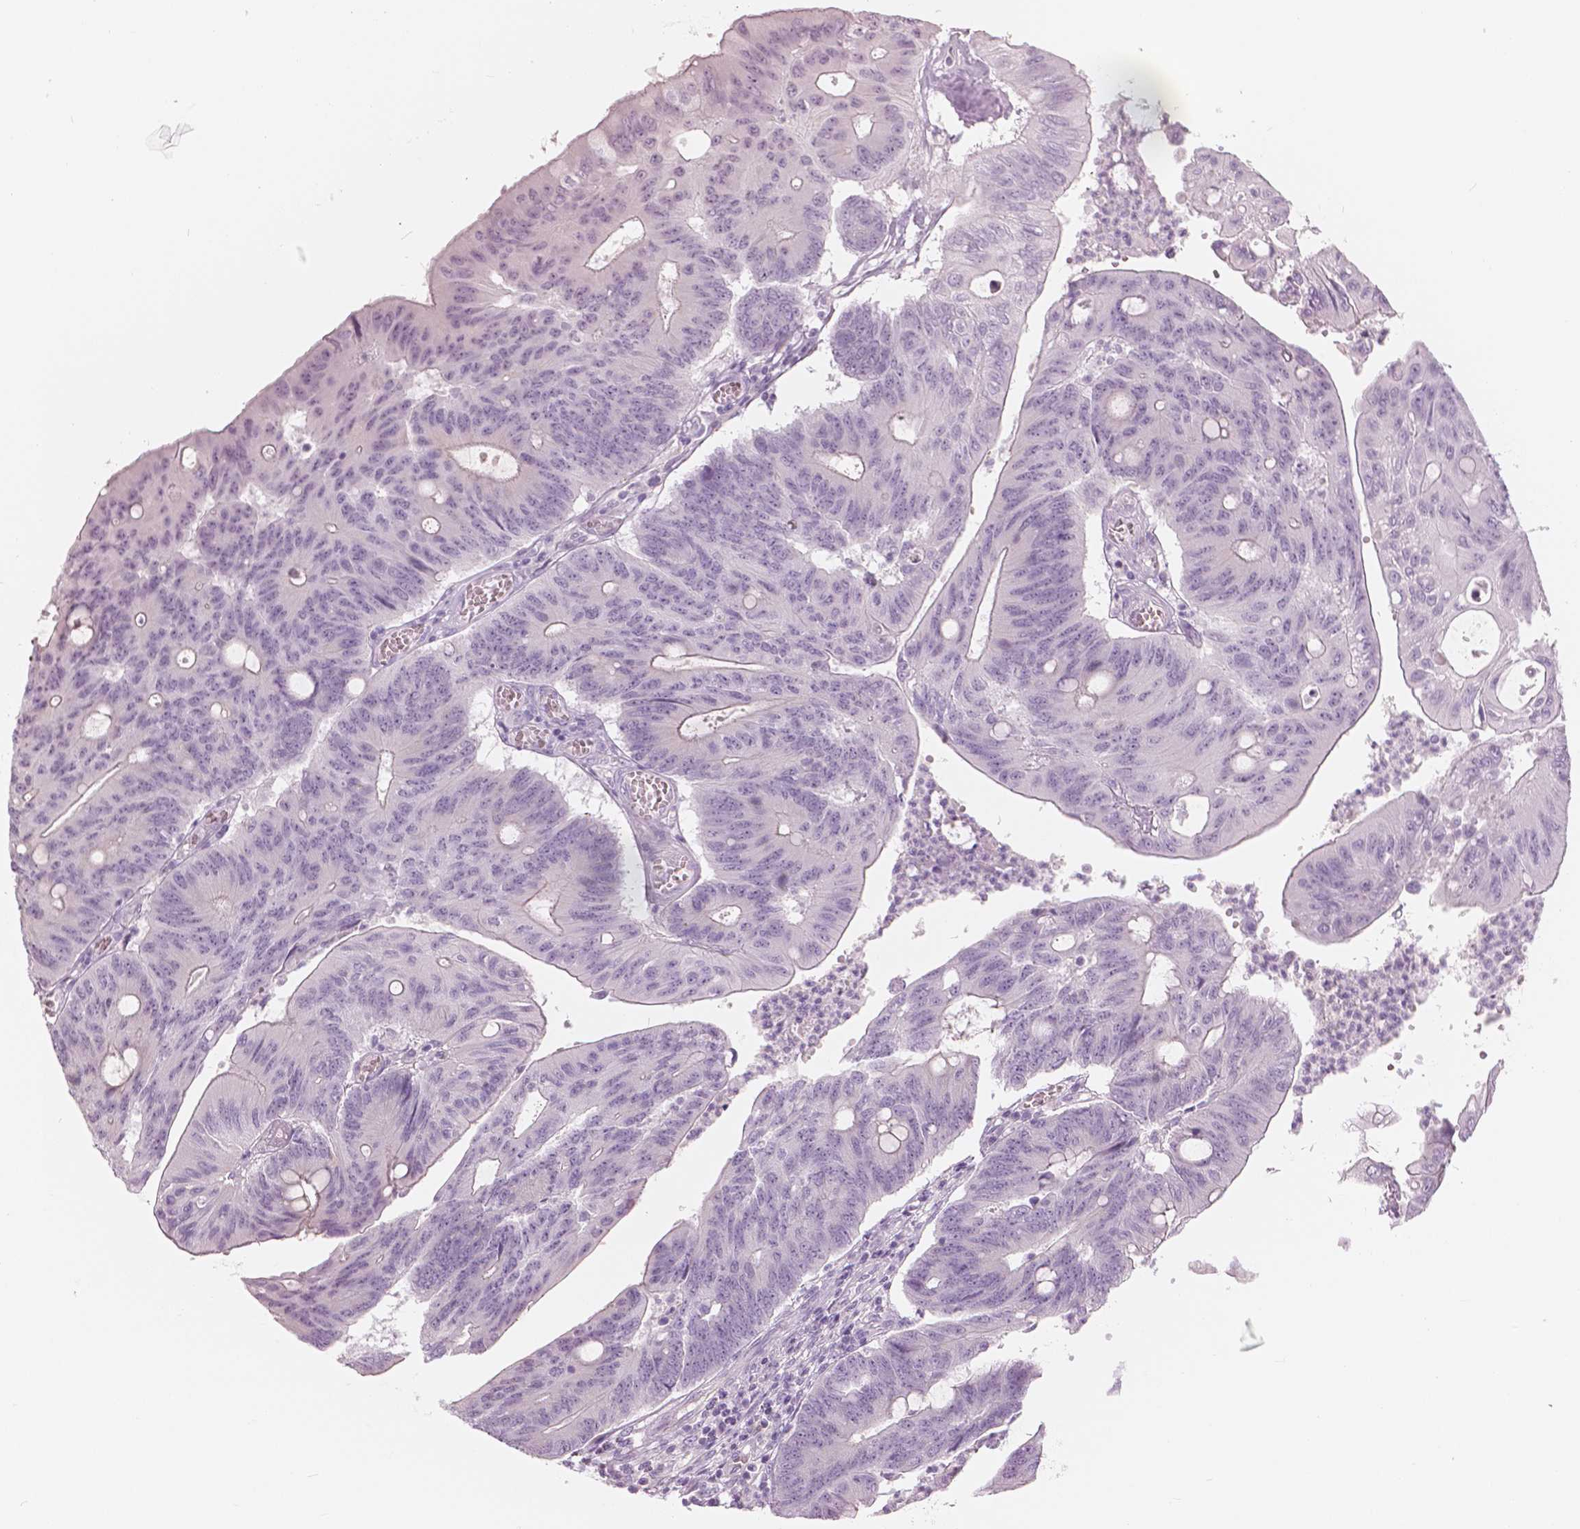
{"staining": {"intensity": "negative", "quantity": "none", "location": "none"}, "tissue": "colorectal cancer", "cell_type": "Tumor cells", "image_type": "cancer", "snomed": [{"axis": "morphology", "description": "Adenocarcinoma, NOS"}, {"axis": "topography", "description": "Colon"}], "caption": "Colorectal adenocarcinoma was stained to show a protein in brown. There is no significant positivity in tumor cells.", "gene": "SLC24A1", "patient": {"sex": "male", "age": 65}}